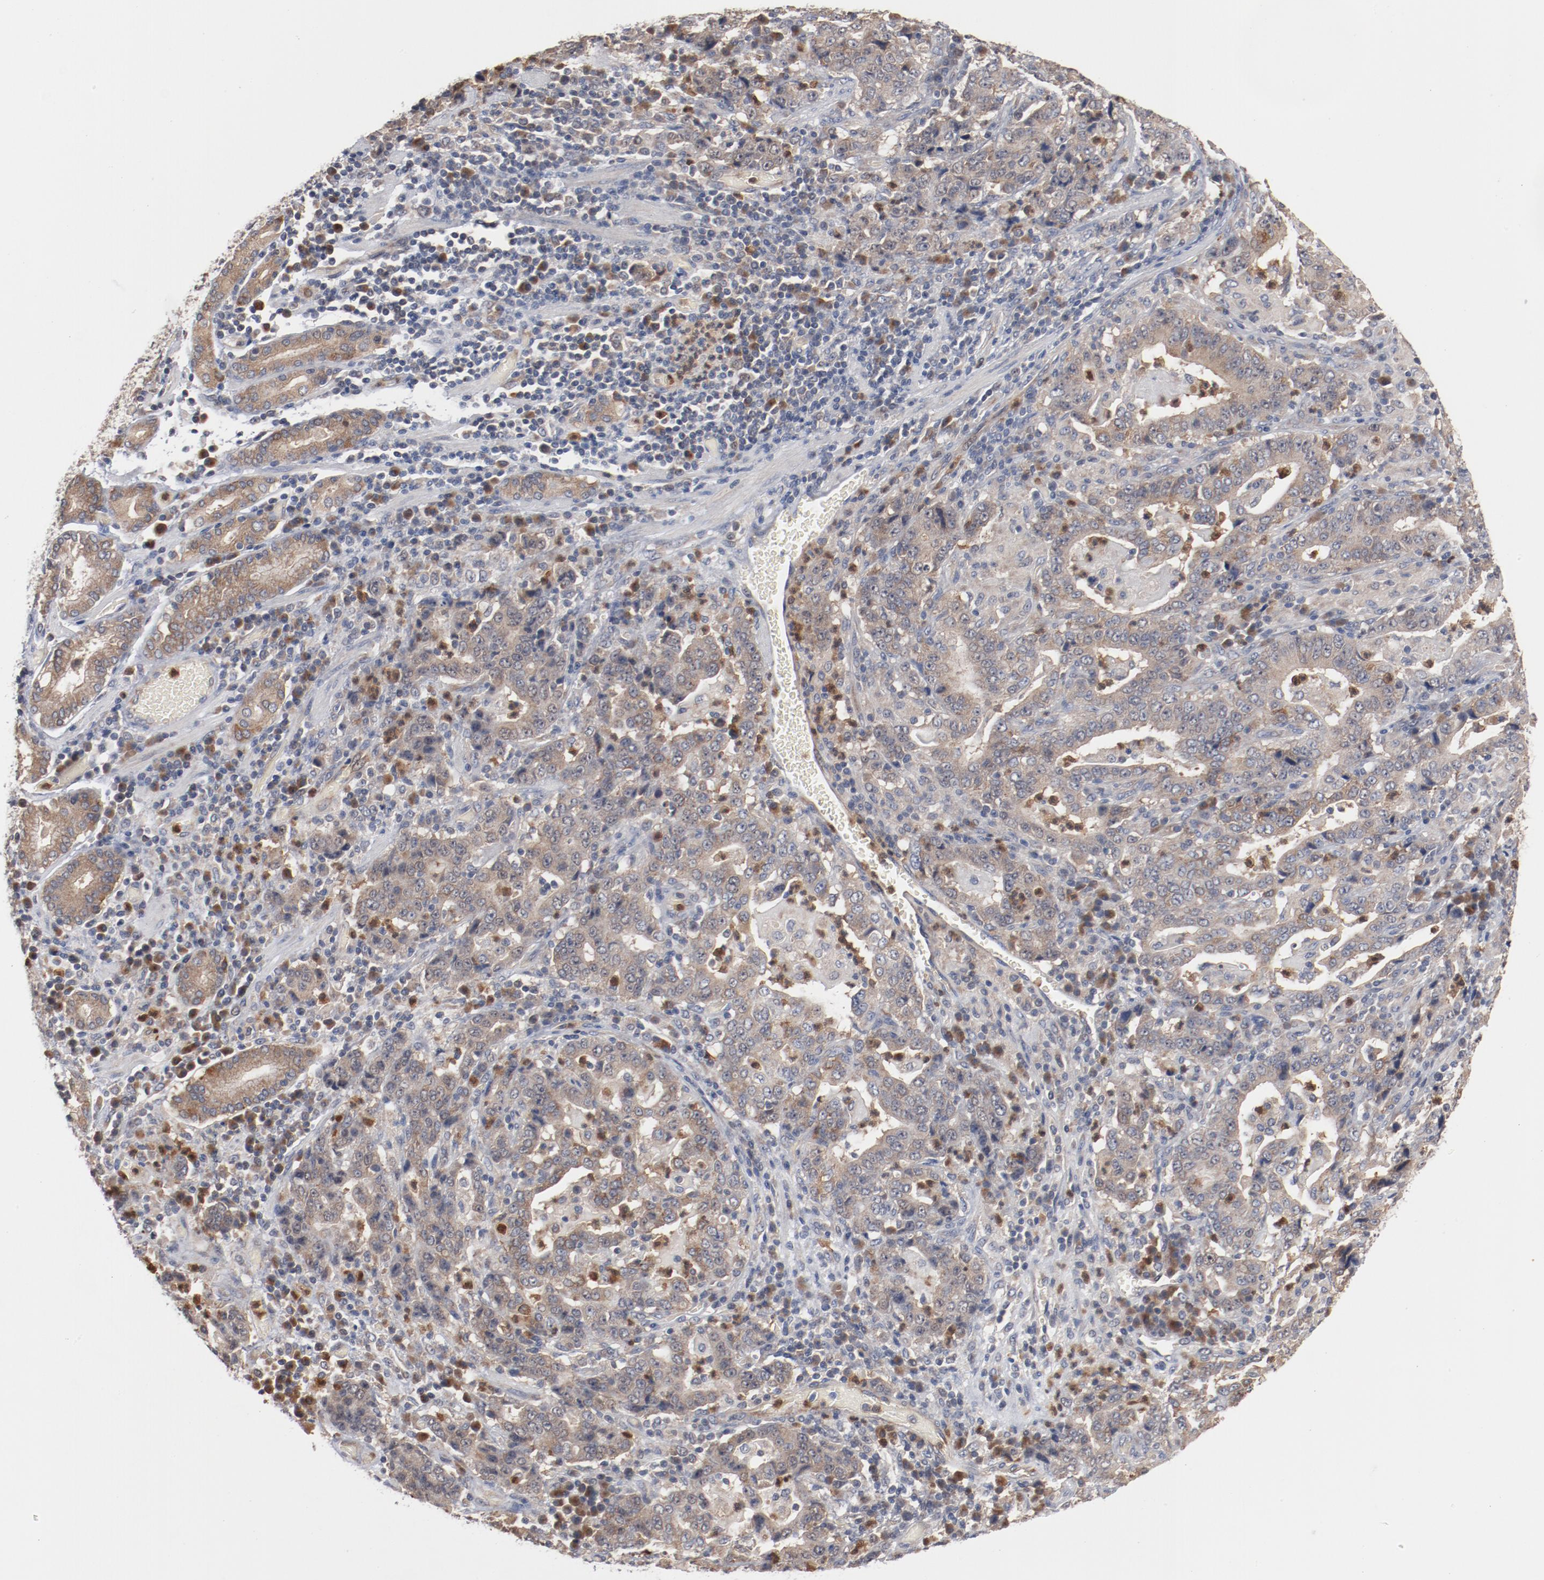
{"staining": {"intensity": "weak", "quantity": ">75%", "location": "cytoplasmic/membranous"}, "tissue": "stomach cancer", "cell_type": "Tumor cells", "image_type": "cancer", "snomed": [{"axis": "morphology", "description": "Normal tissue, NOS"}, {"axis": "morphology", "description": "Adenocarcinoma, NOS"}, {"axis": "topography", "description": "Stomach, upper"}, {"axis": "topography", "description": "Stomach"}], "caption": "Stomach cancer (adenocarcinoma) stained for a protein reveals weak cytoplasmic/membranous positivity in tumor cells.", "gene": "RNASE11", "patient": {"sex": "male", "age": 59}}